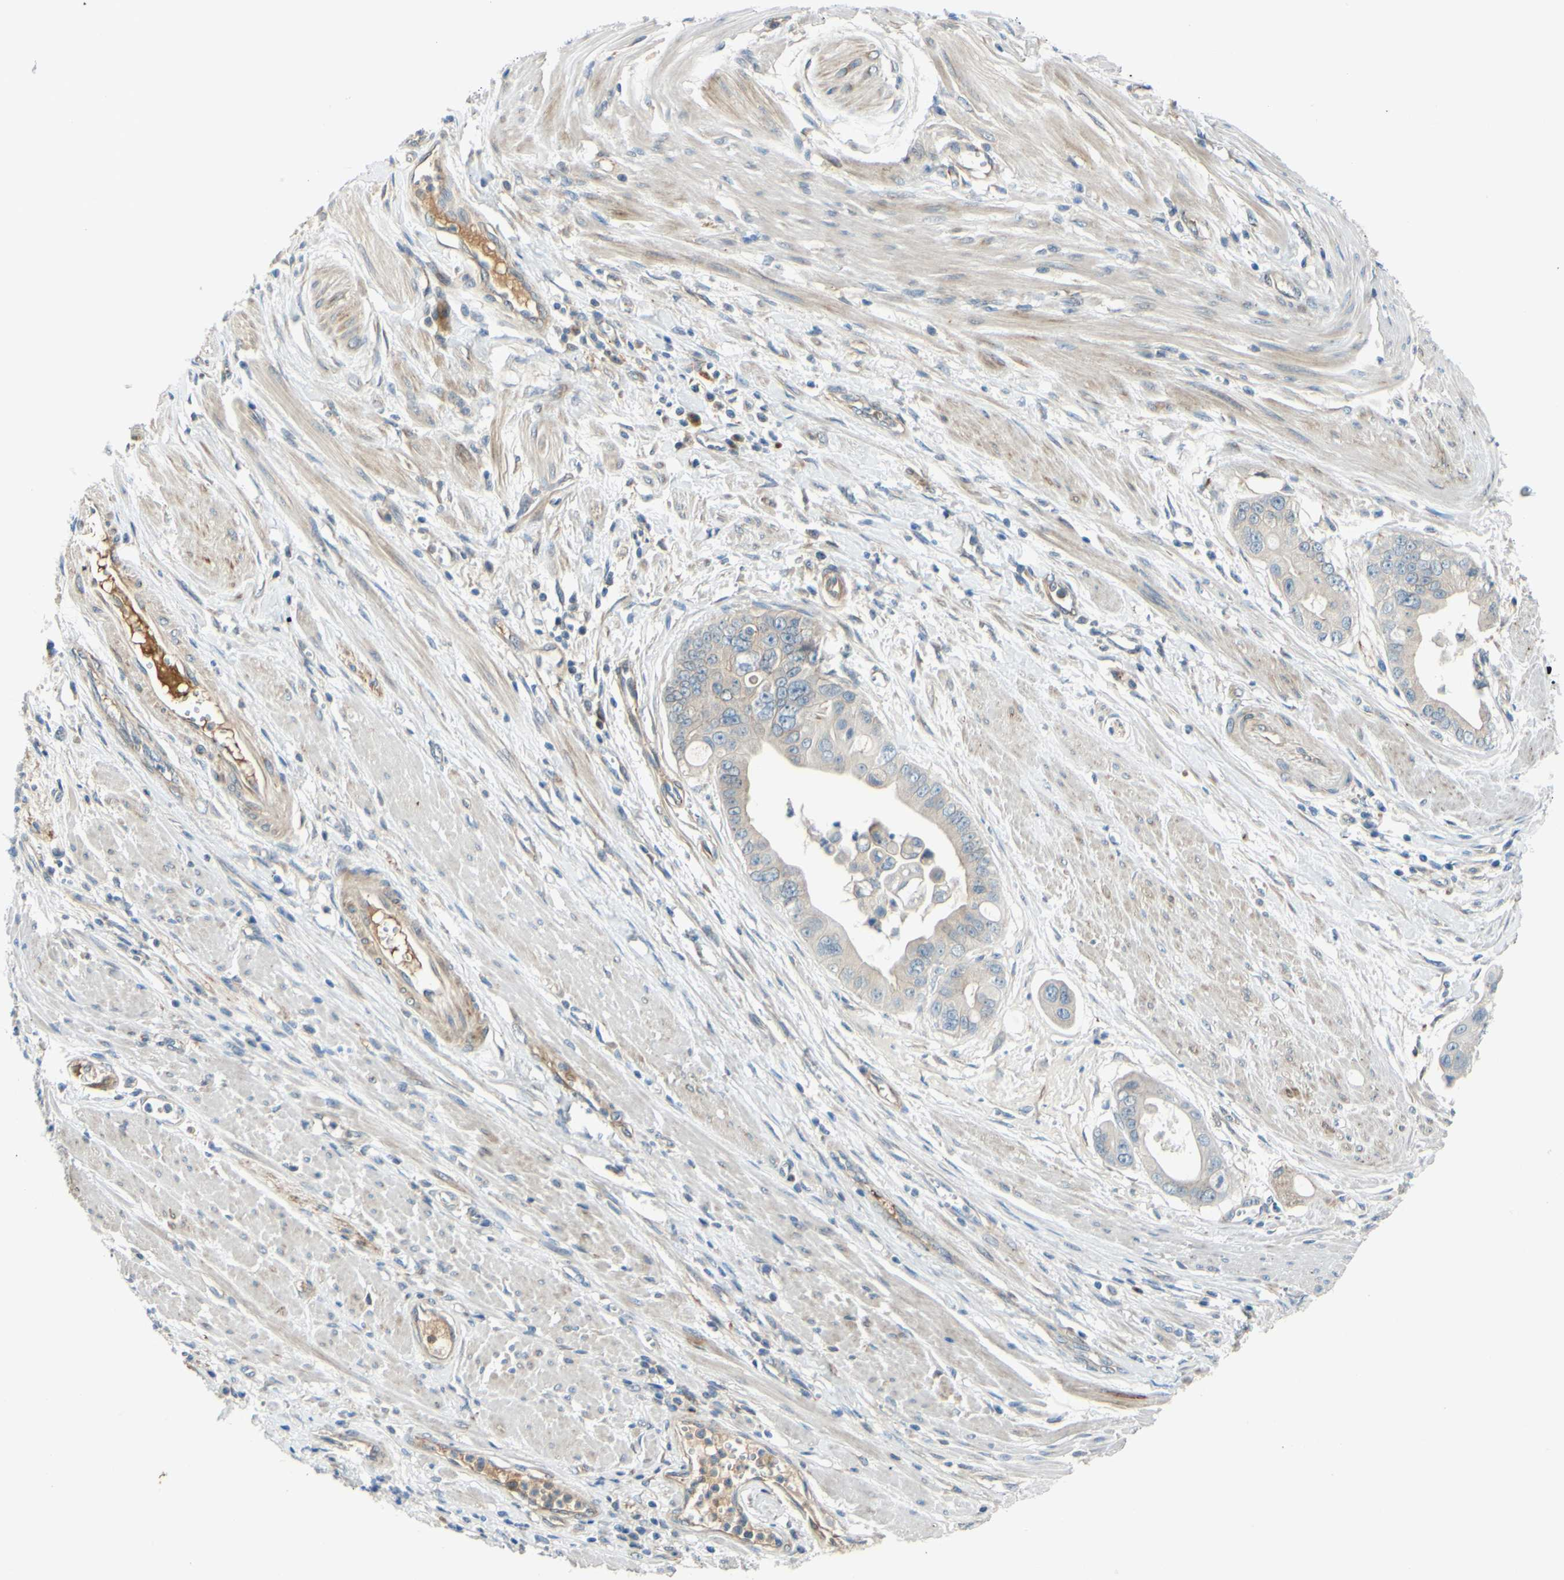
{"staining": {"intensity": "weak", "quantity": "25%-75%", "location": "cytoplasmic/membranous"}, "tissue": "pancreatic cancer", "cell_type": "Tumor cells", "image_type": "cancer", "snomed": [{"axis": "morphology", "description": "Adenocarcinoma, NOS"}, {"axis": "topography", "description": "Pancreas"}], "caption": "An IHC photomicrograph of neoplastic tissue is shown. Protein staining in brown highlights weak cytoplasmic/membranous positivity in pancreatic cancer (adenocarcinoma) within tumor cells. (Brightfield microscopy of DAB IHC at high magnification).", "gene": "ARHGAP1", "patient": {"sex": "female", "age": 75}}